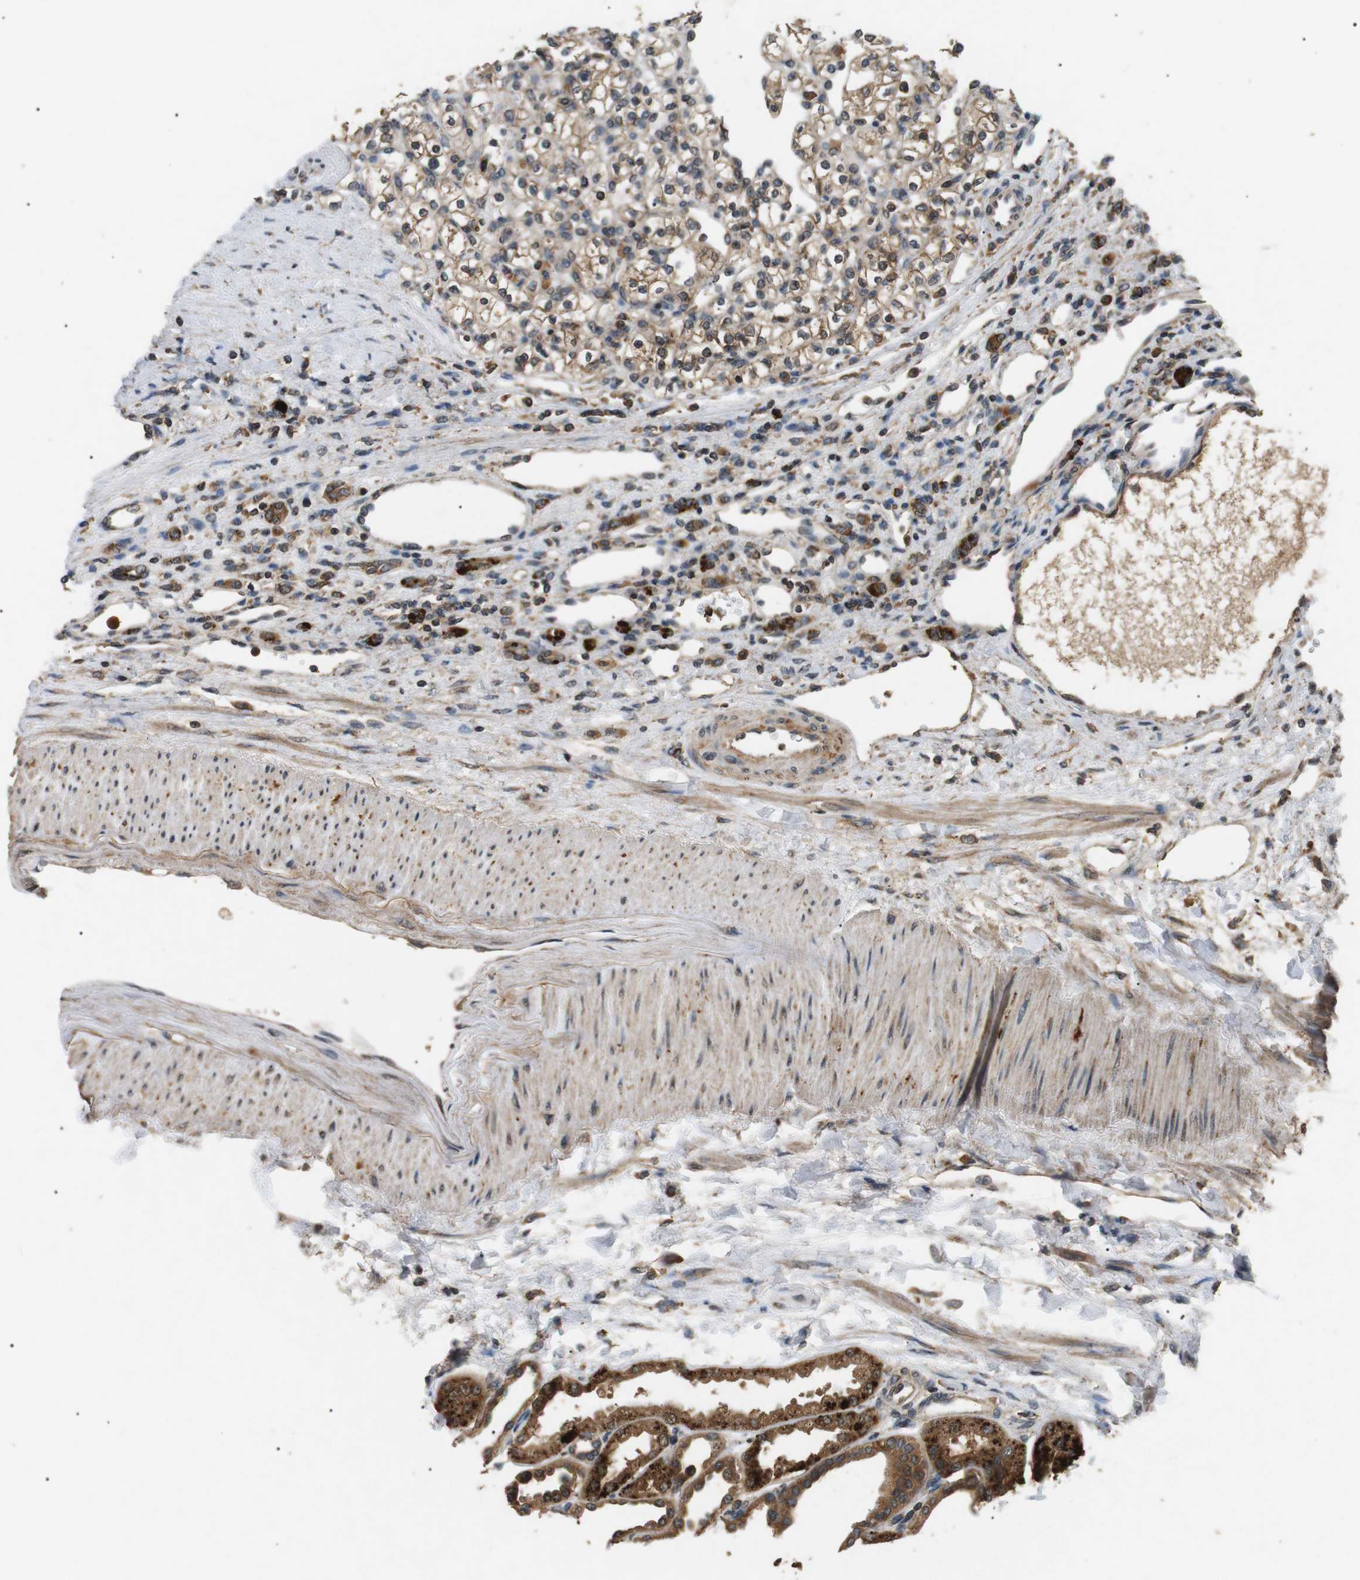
{"staining": {"intensity": "moderate", "quantity": ">75%", "location": "cytoplasmic/membranous"}, "tissue": "renal cancer", "cell_type": "Tumor cells", "image_type": "cancer", "snomed": [{"axis": "morphology", "description": "Normal tissue, NOS"}, {"axis": "morphology", "description": "Adenocarcinoma, NOS"}, {"axis": "topography", "description": "Kidney"}], "caption": "DAB immunohistochemical staining of human renal cancer (adenocarcinoma) shows moderate cytoplasmic/membranous protein expression in approximately >75% of tumor cells.", "gene": "TBC1D15", "patient": {"sex": "female", "age": 55}}